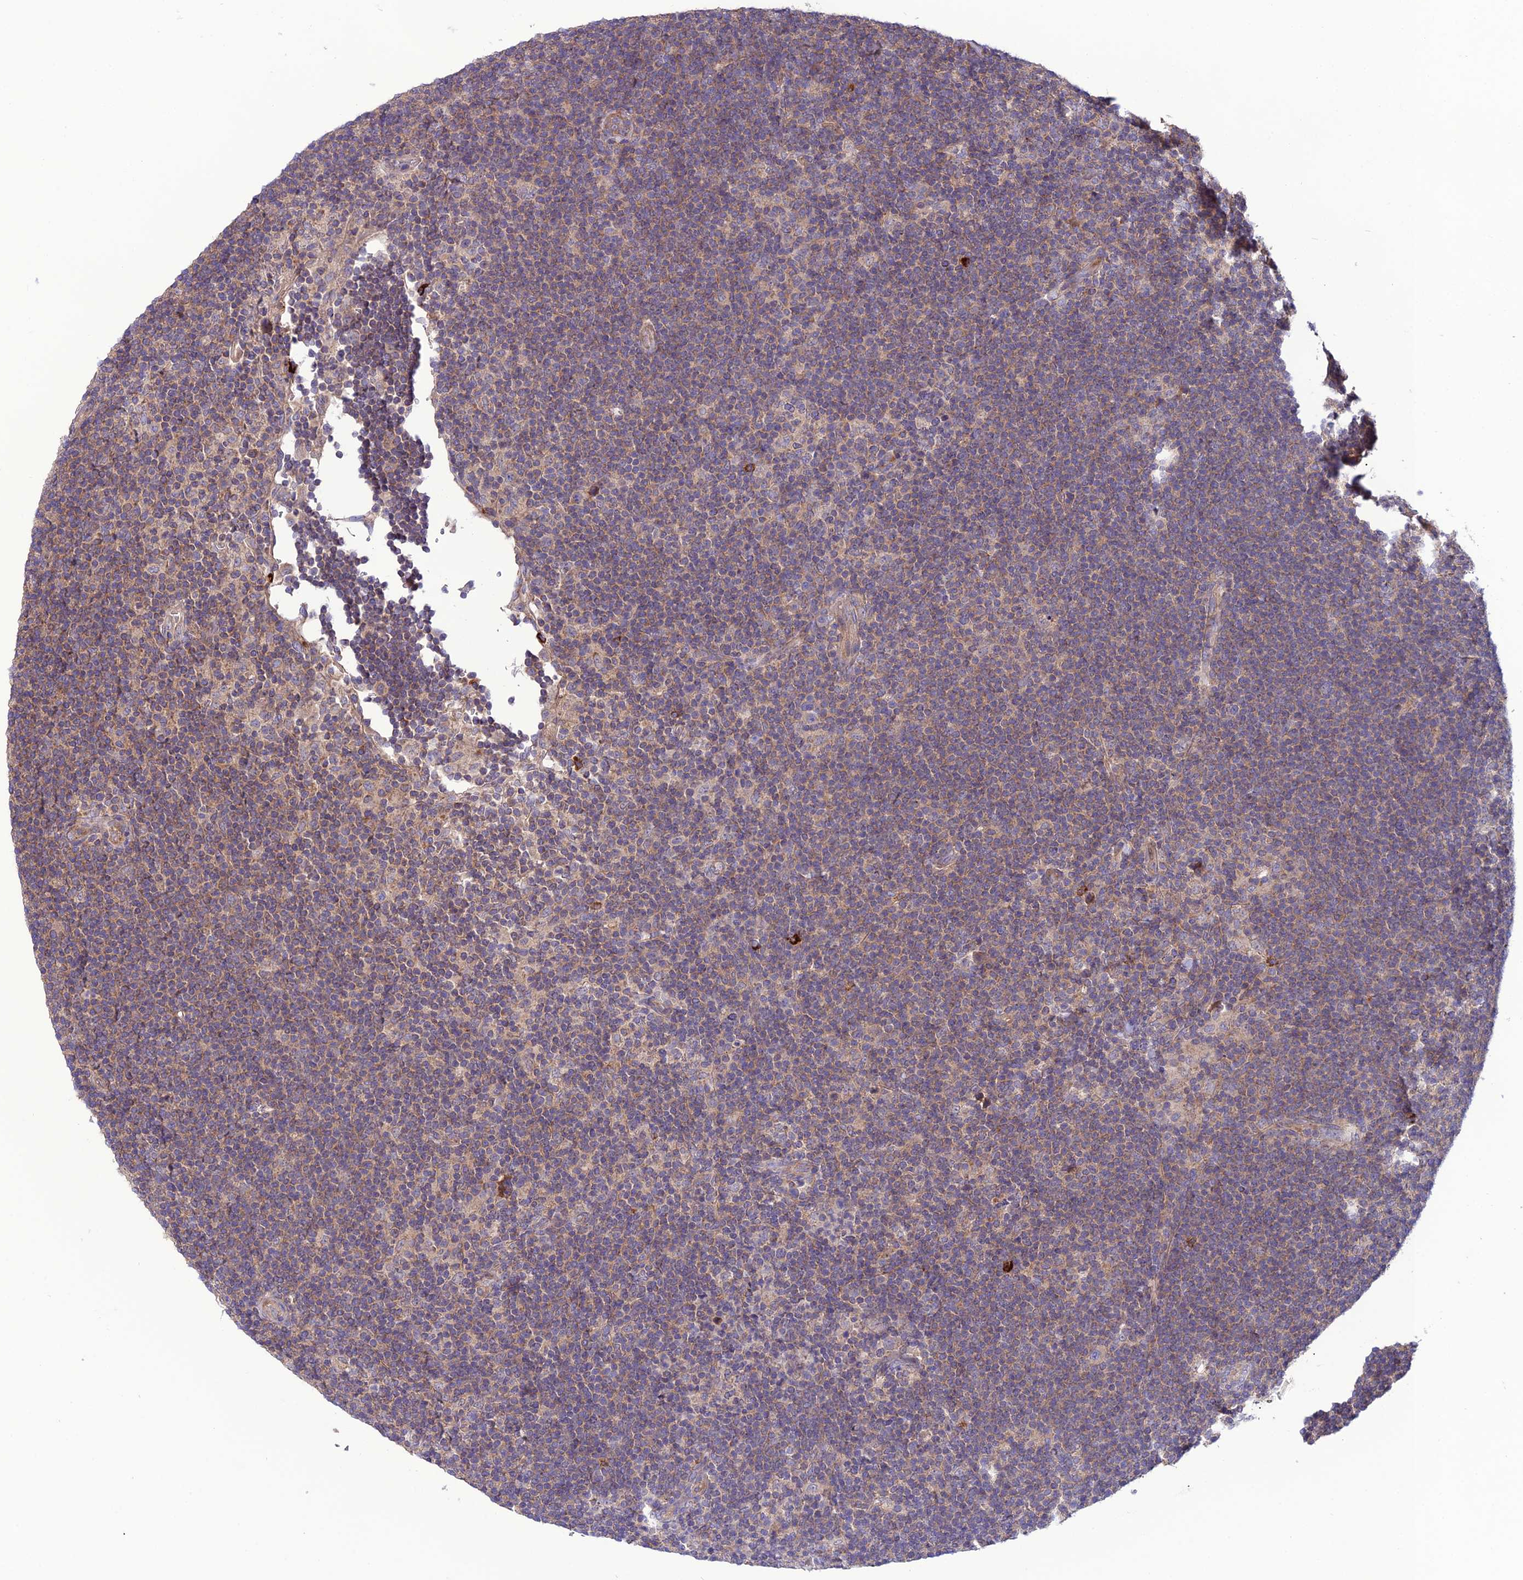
{"staining": {"intensity": "weak", "quantity": "25%-75%", "location": "cytoplasmic/membranous"}, "tissue": "lymphoma", "cell_type": "Tumor cells", "image_type": "cancer", "snomed": [{"axis": "morphology", "description": "Hodgkin's disease, NOS"}, {"axis": "topography", "description": "Lymph node"}], "caption": "Weak cytoplasmic/membranous expression for a protein is seen in approximately 25%-75% of tumor cells of Hodgkin's disease using immunohistochemistry.", "gene": "PPIL3", "patient": {"sex": "female", "age": 57}}